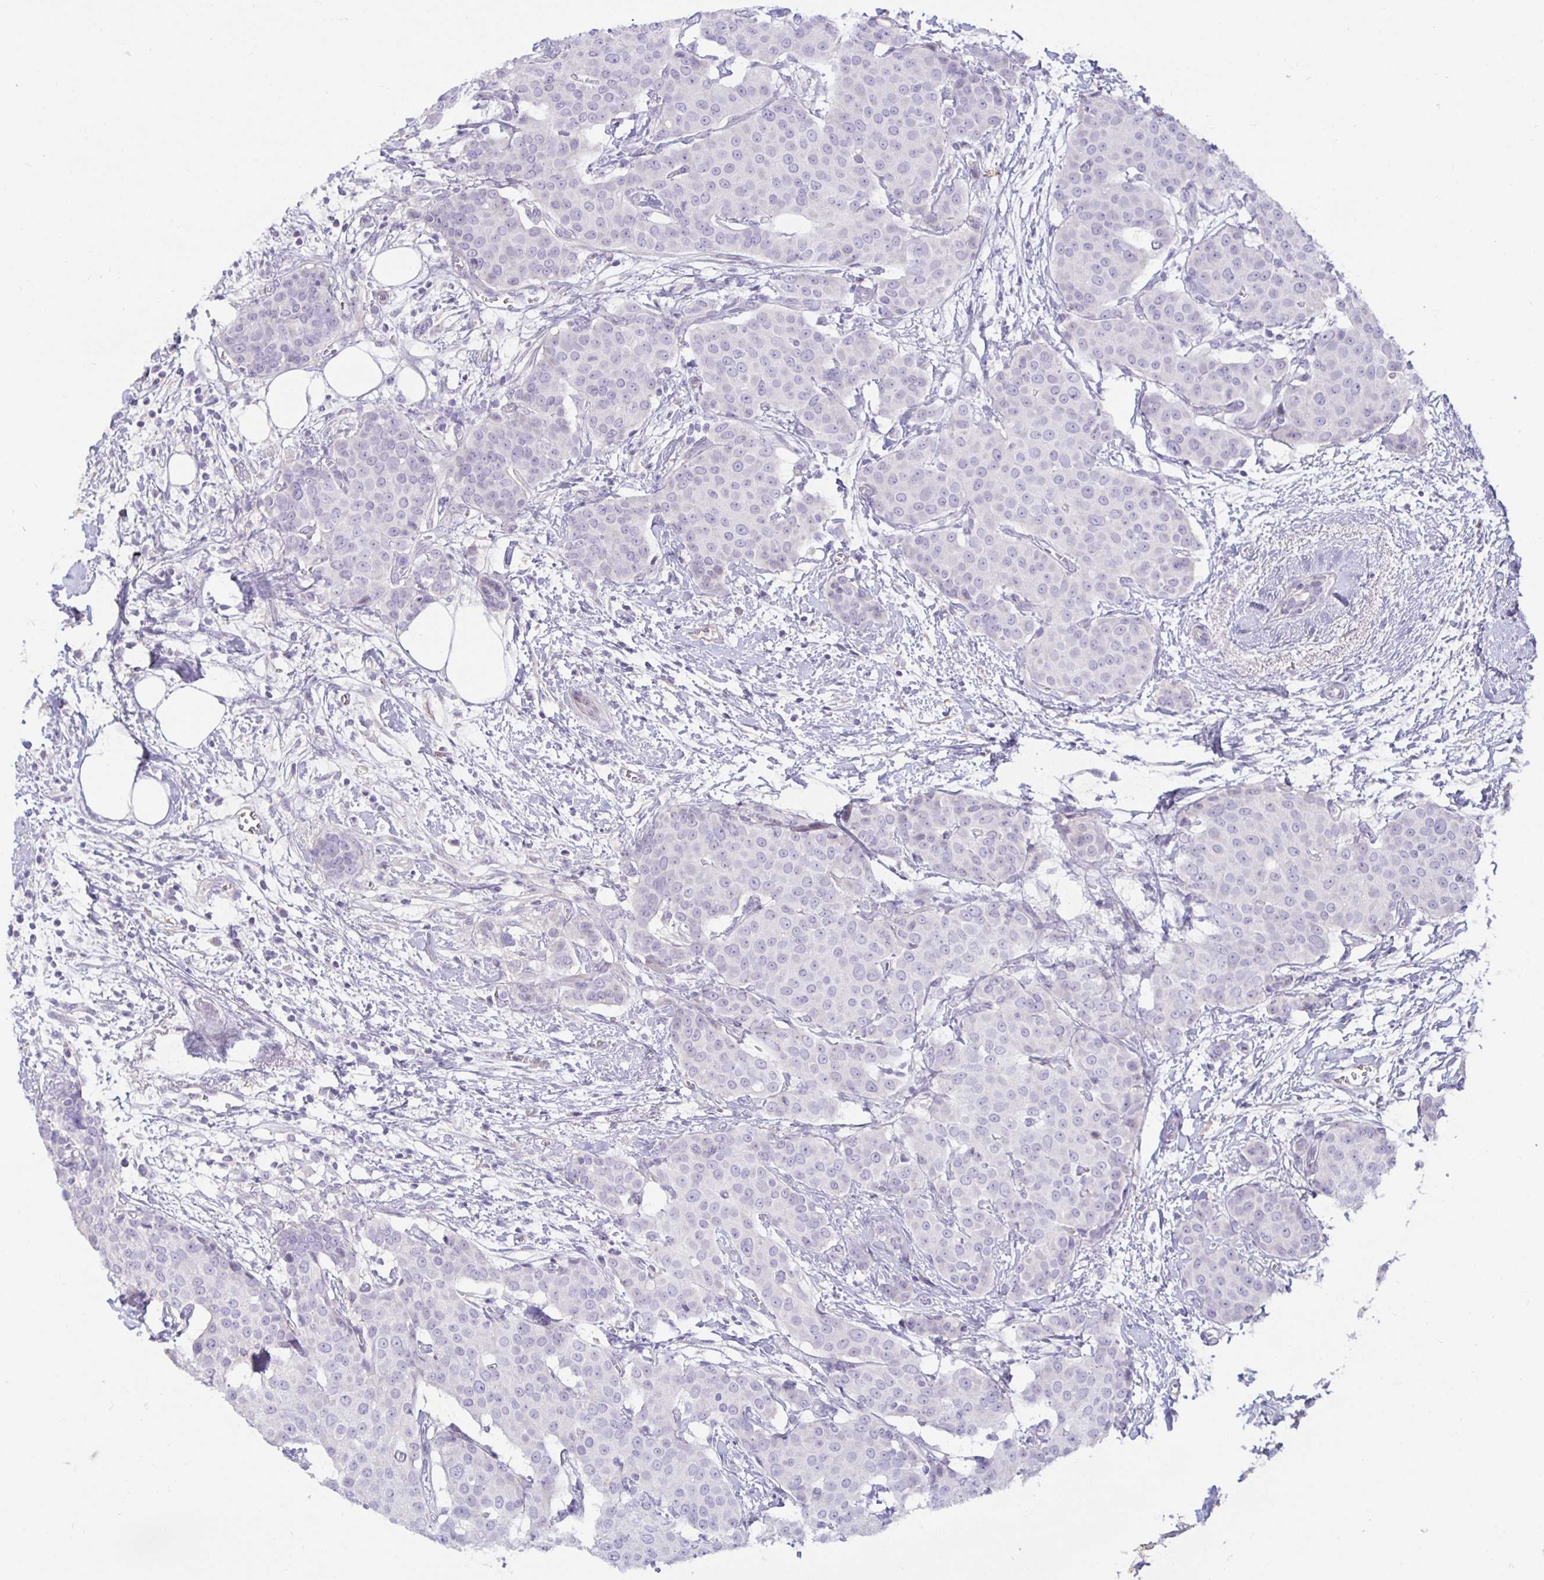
{"staining": {"intensity": "negative", "quantity": "none", "location": "none"}, "tissue": "breast cancer", "cell_type": "Tumor cells", "image_type": "cancer", "snomed": [{"axis": "morphology", "description": "Duct carcinoma"}, {"axis": "topography", "description": "Breast"}], "caption": "Breast cancer (invasive ductal carcinoma) was stained to show a protein in brown. There is no significant expression in tumor cells.", "gene": "SPAG4", "patient": {"sex": "female", "age": 91}}